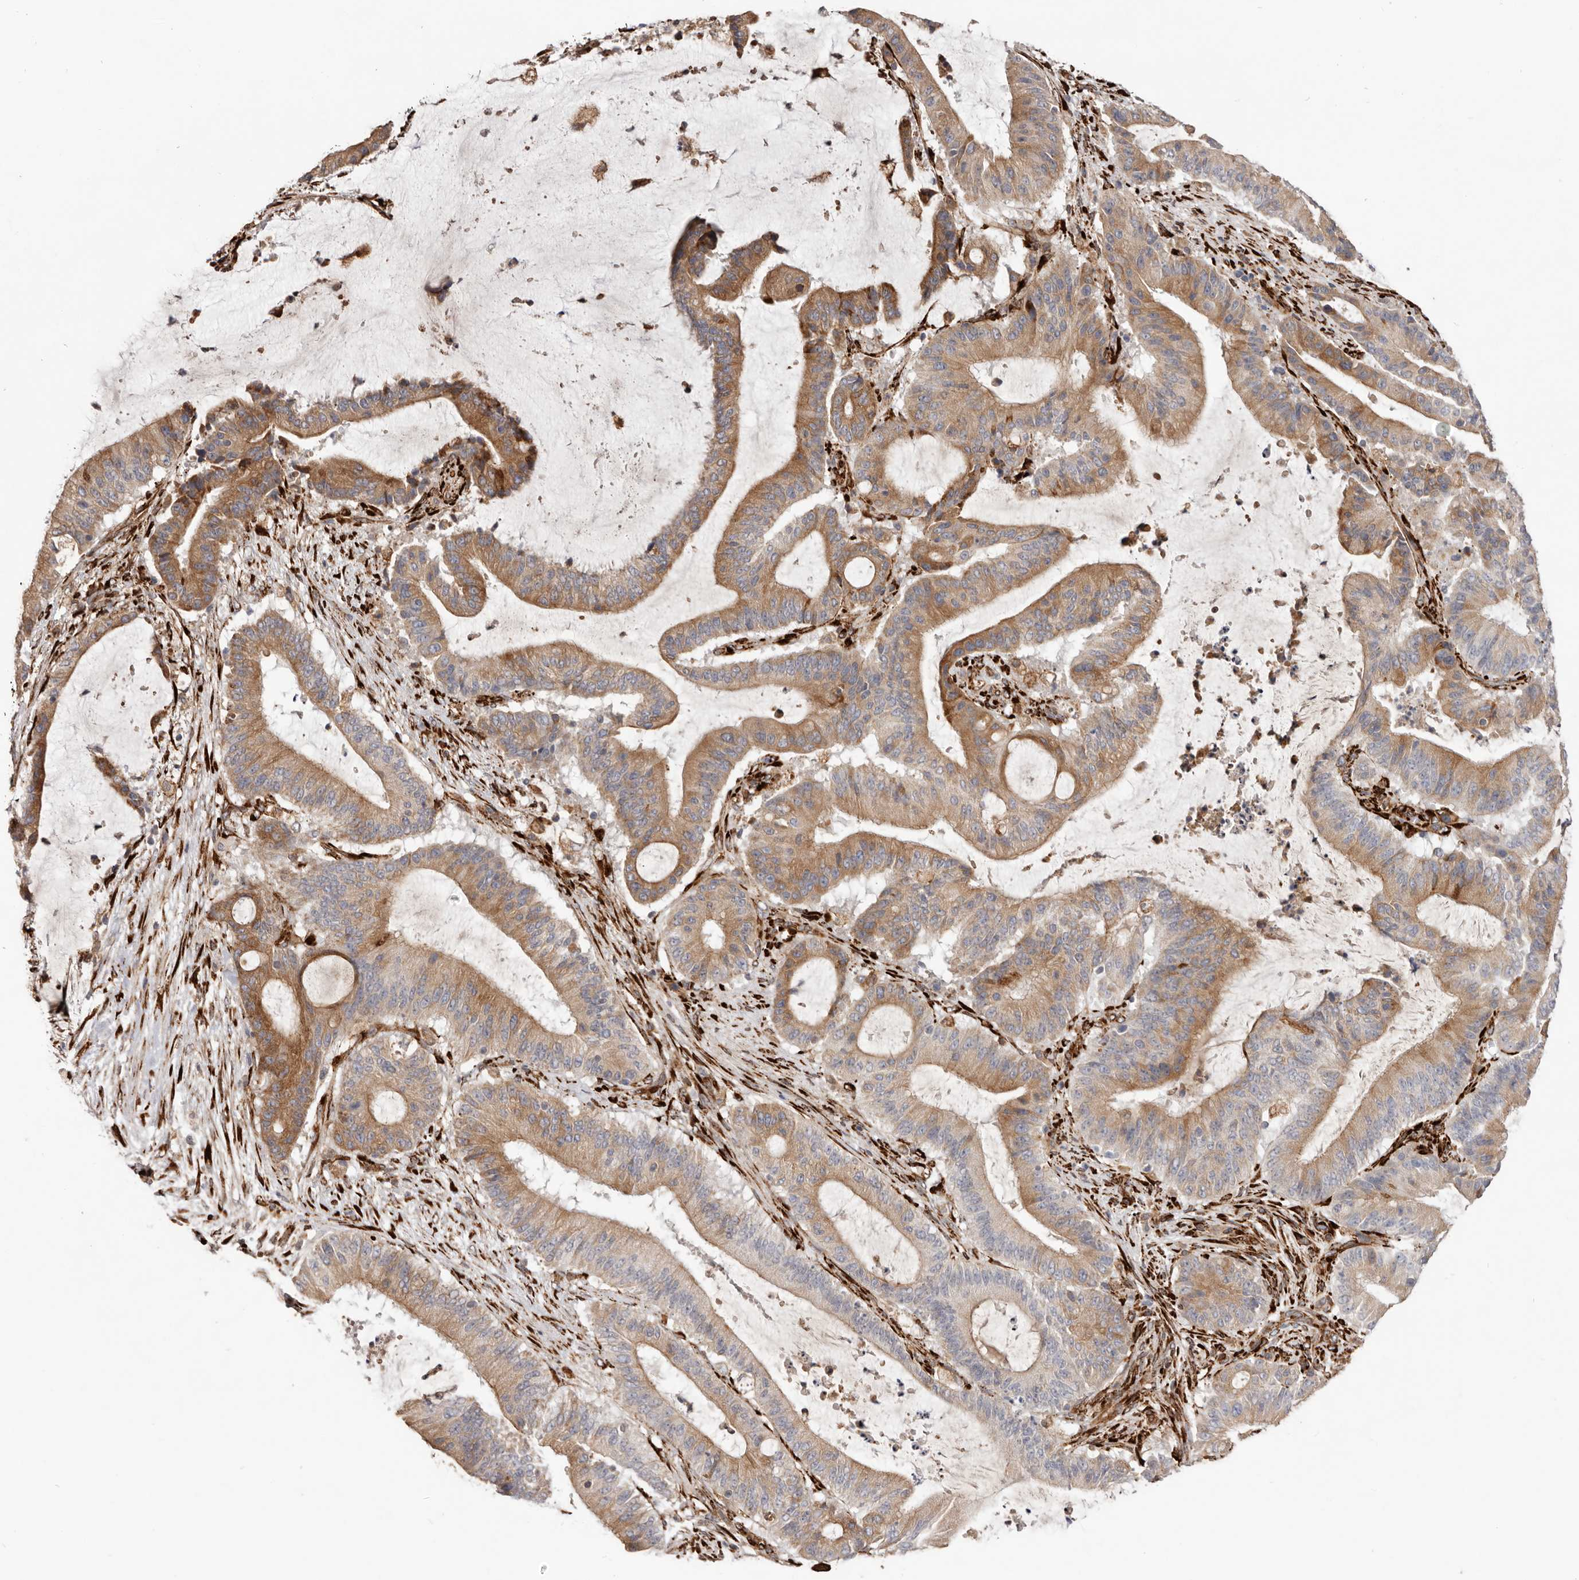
{"staining": {"intensity": "moderate", "quantity": ">75%", "location": "cytoplasmic/membranous"}, "tissue": "liver cancer", "cell_type": "Tumor cells", "image_type": "cancer", "snomed": [{"axis": "morphology", "description": "Normal tissue, NOS"}, {"axis": "morphology", "description": "Cholangiocarcinoma"}, {"axis": "topography", "description": "Liver"}, {"axis": "topography", "description": "Peripheral nerve tissue"}], "caption": "Immunohistochemistry staining of liver cancer, which shows medium levels of moderate cytoplasmic/membranous staining in about >75% of tumor cells indicating moderate cytoplasmic/membranous protein staining. The staining was performed using DAB (brown) for protein detection and nuclei were counterstained in hematoxylin (blue).", "gene": "WDTC1", "patient": {"sex": "female", "age": 73}}